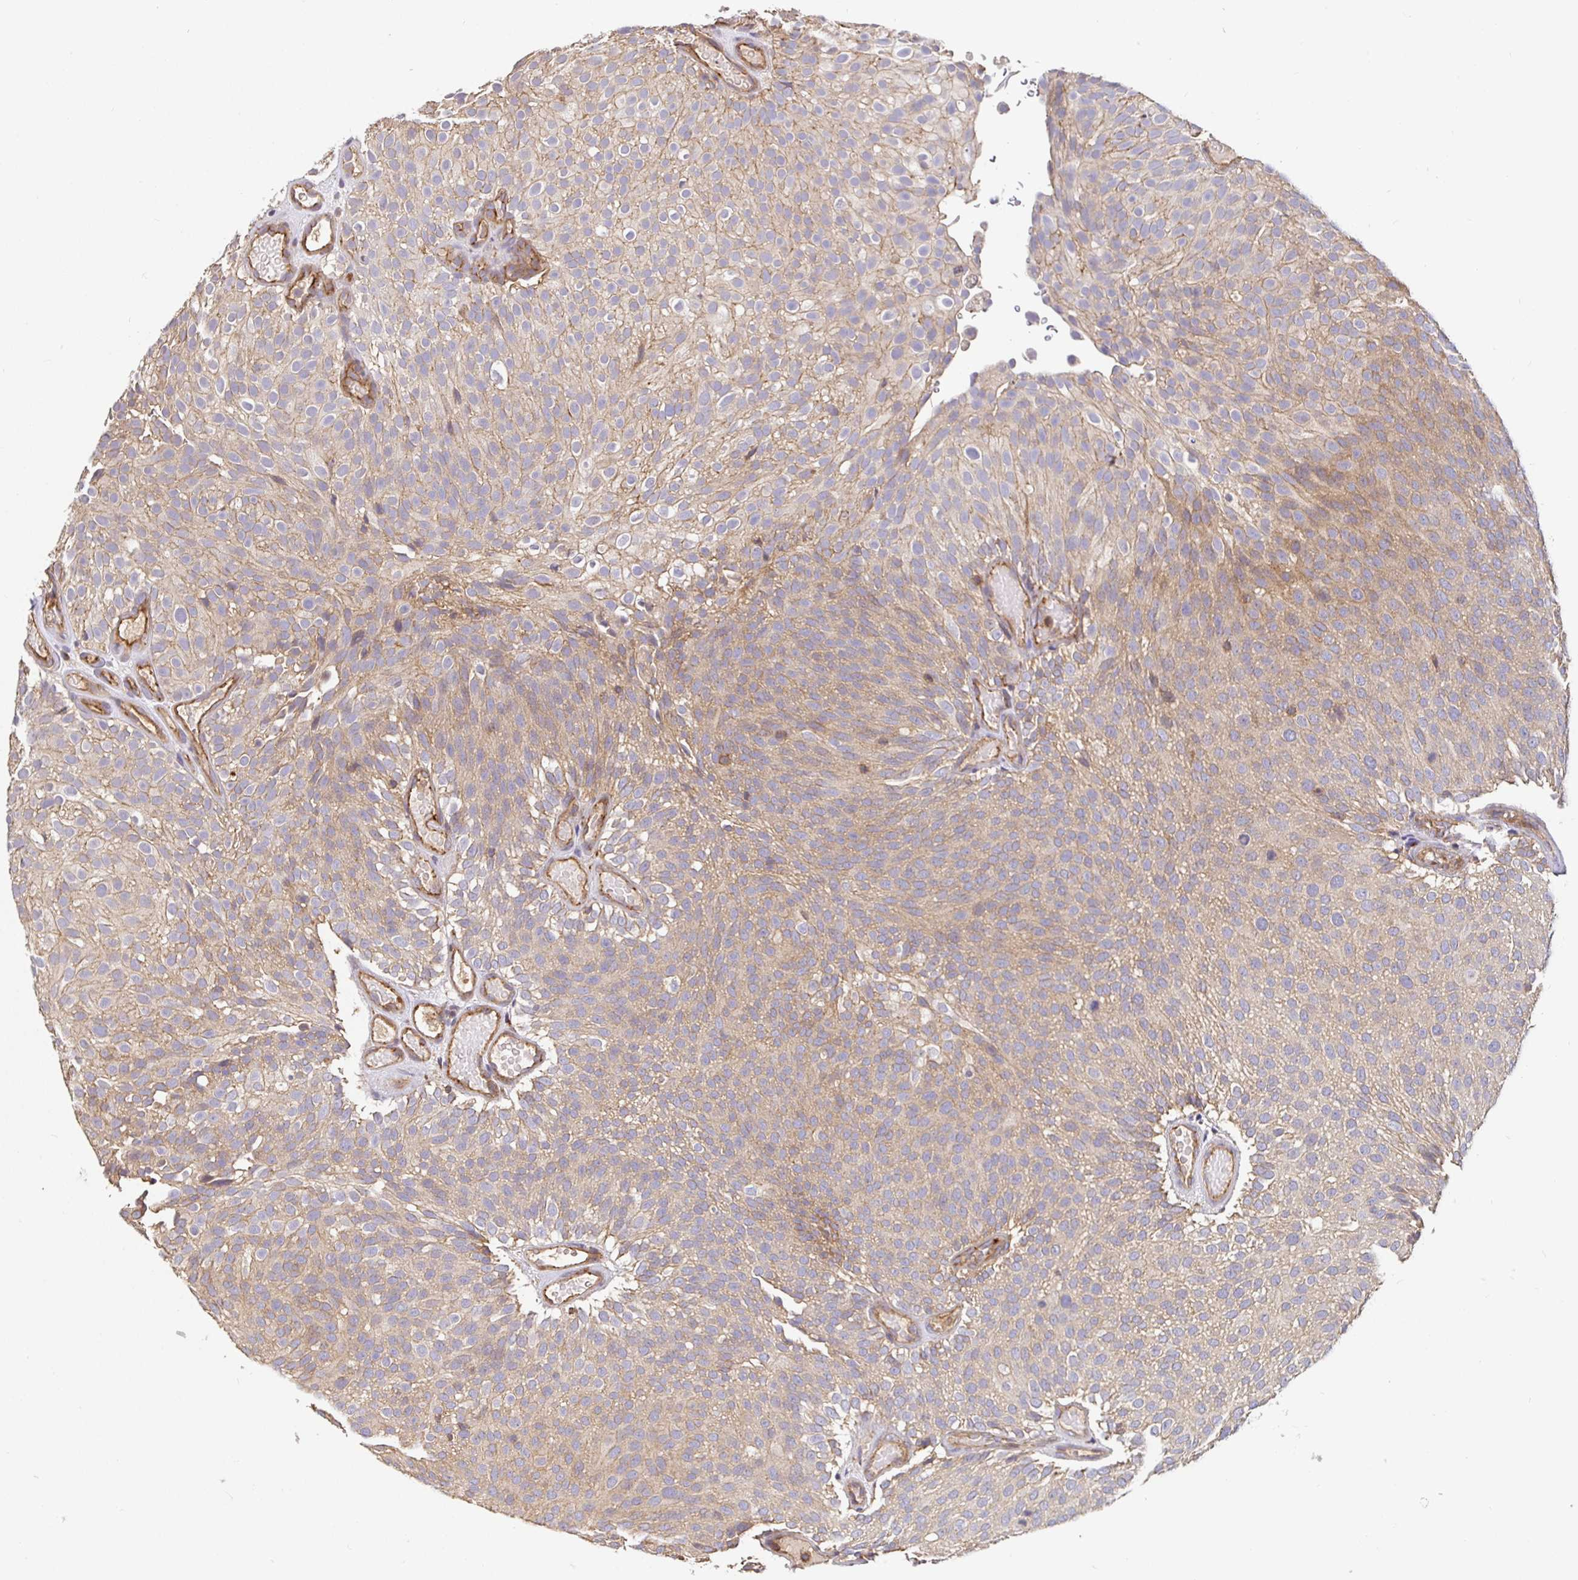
{"staining": {"intensity": "weak", "quantity": "25%-75%", "location": "cytoplasmic/membranous"}, "tissue": "urothelial cancer", "cell_type": "Tumor cells", "image_type": "cancer", "snomed": [{"axis": "morphology", "description": "Urothelial carcinoma, Low grade"}, {"axis": "topography", "description": "Urinary bladder"}], "caption": "This image reveals immunohistochemistry staining of low-grade urothelial carcinoma, with low weak cytoplasmic/membranous positivity in about 25%-75% of tumor cells.", "gene": "C1QTNF7", "patient": {"sex": "male", "age": 78}}